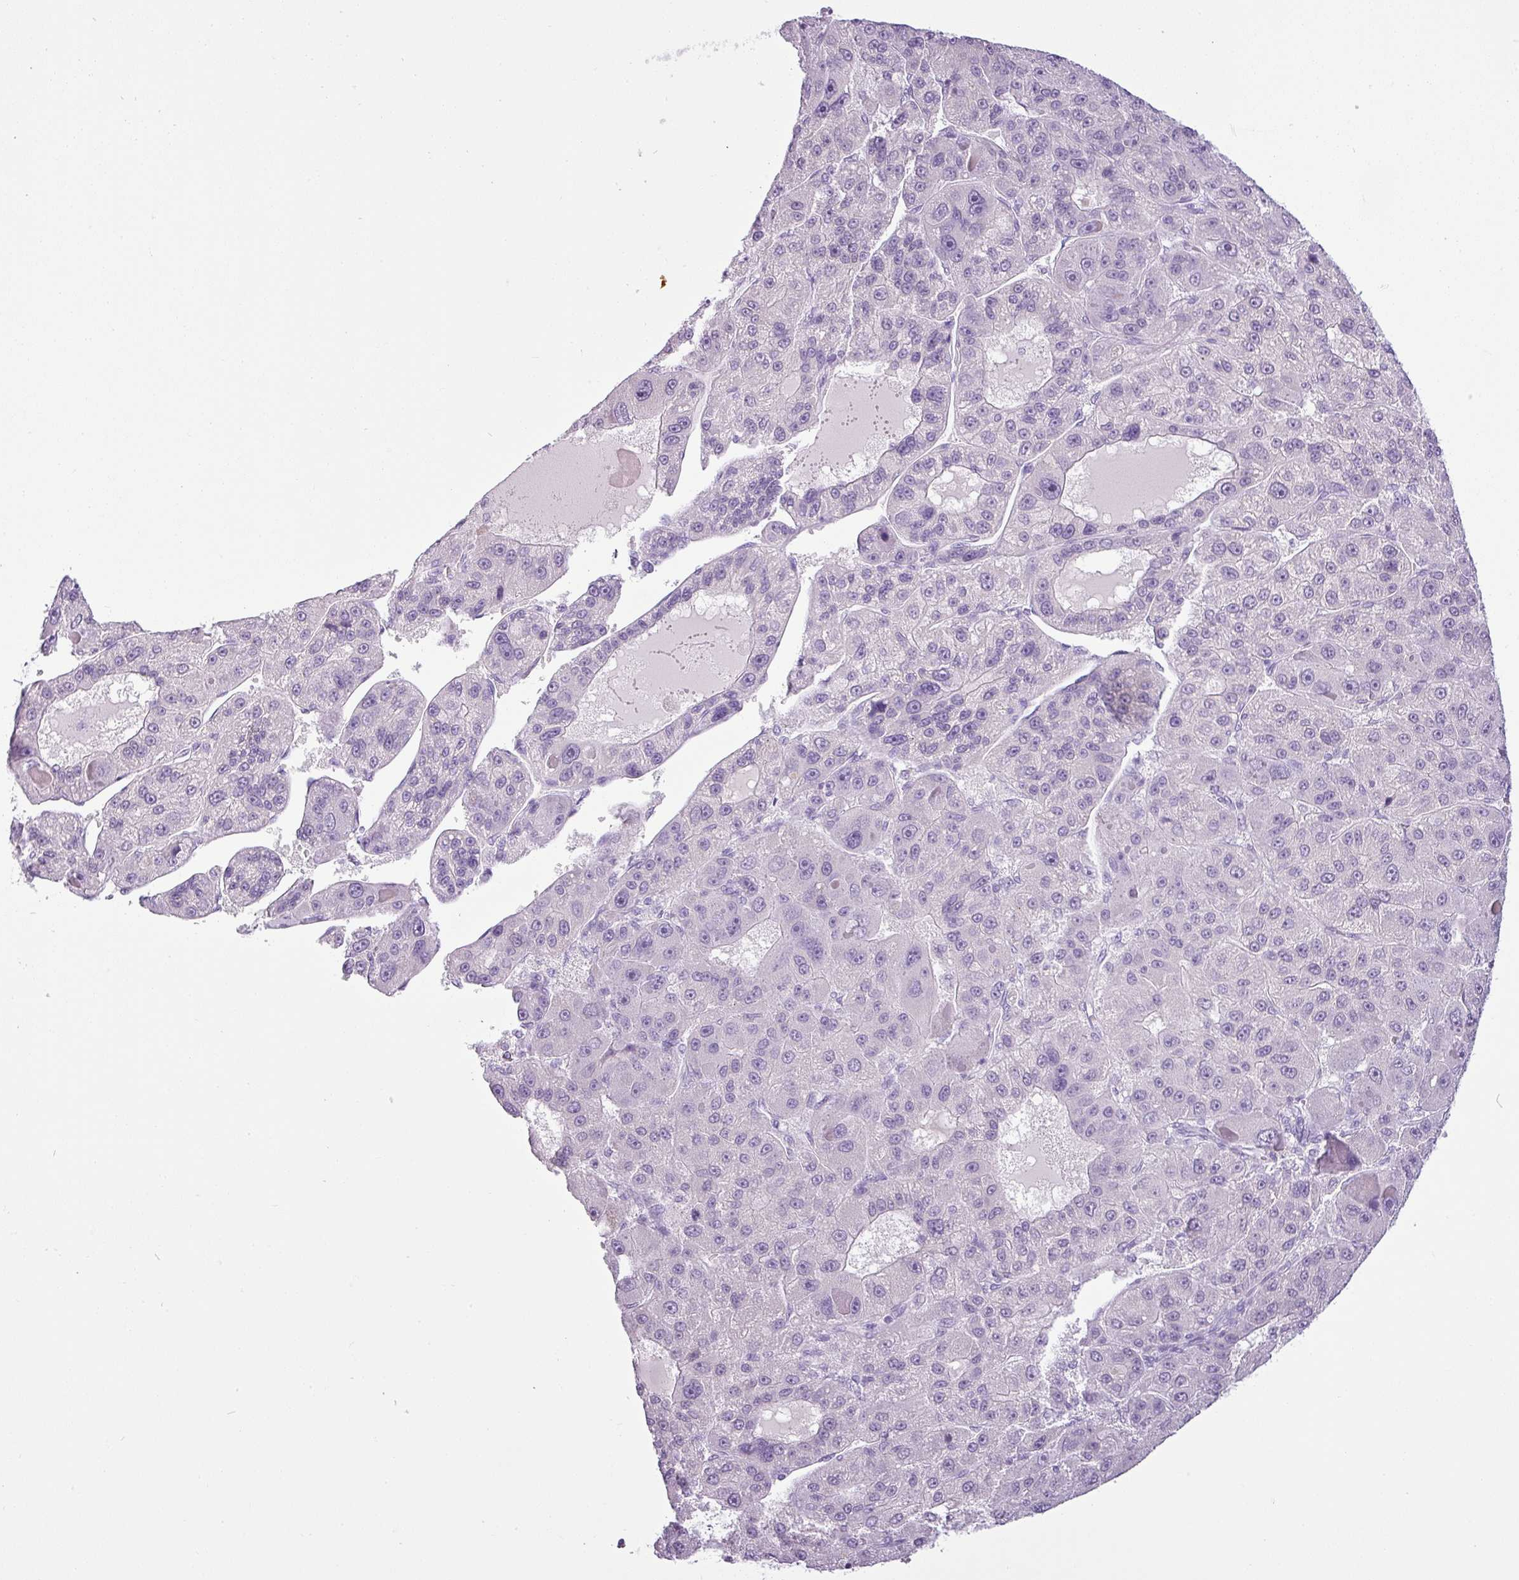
{"staining": {"intensity": "negative", "quantity": "none", "location": "none"}, "tissue": "liver cancer", "cell_type": "Tumor cells", "image_type": "cancer", "snomed": [{"axis": "morphology", "description": "Carcinoma, Hepatocellular, NOS"}, {"axis": "topography", "description": "Liver"}], "caption": "Protein analysis of liver hepatocellular carcinoma reveals no significant expression in tumor cells. (DAB immunohistochemistry (IHC) visualized using brightfield microscopy, high magnification).", "gene": "CDH16", "patient": {"sex": "male", "age": 76}}